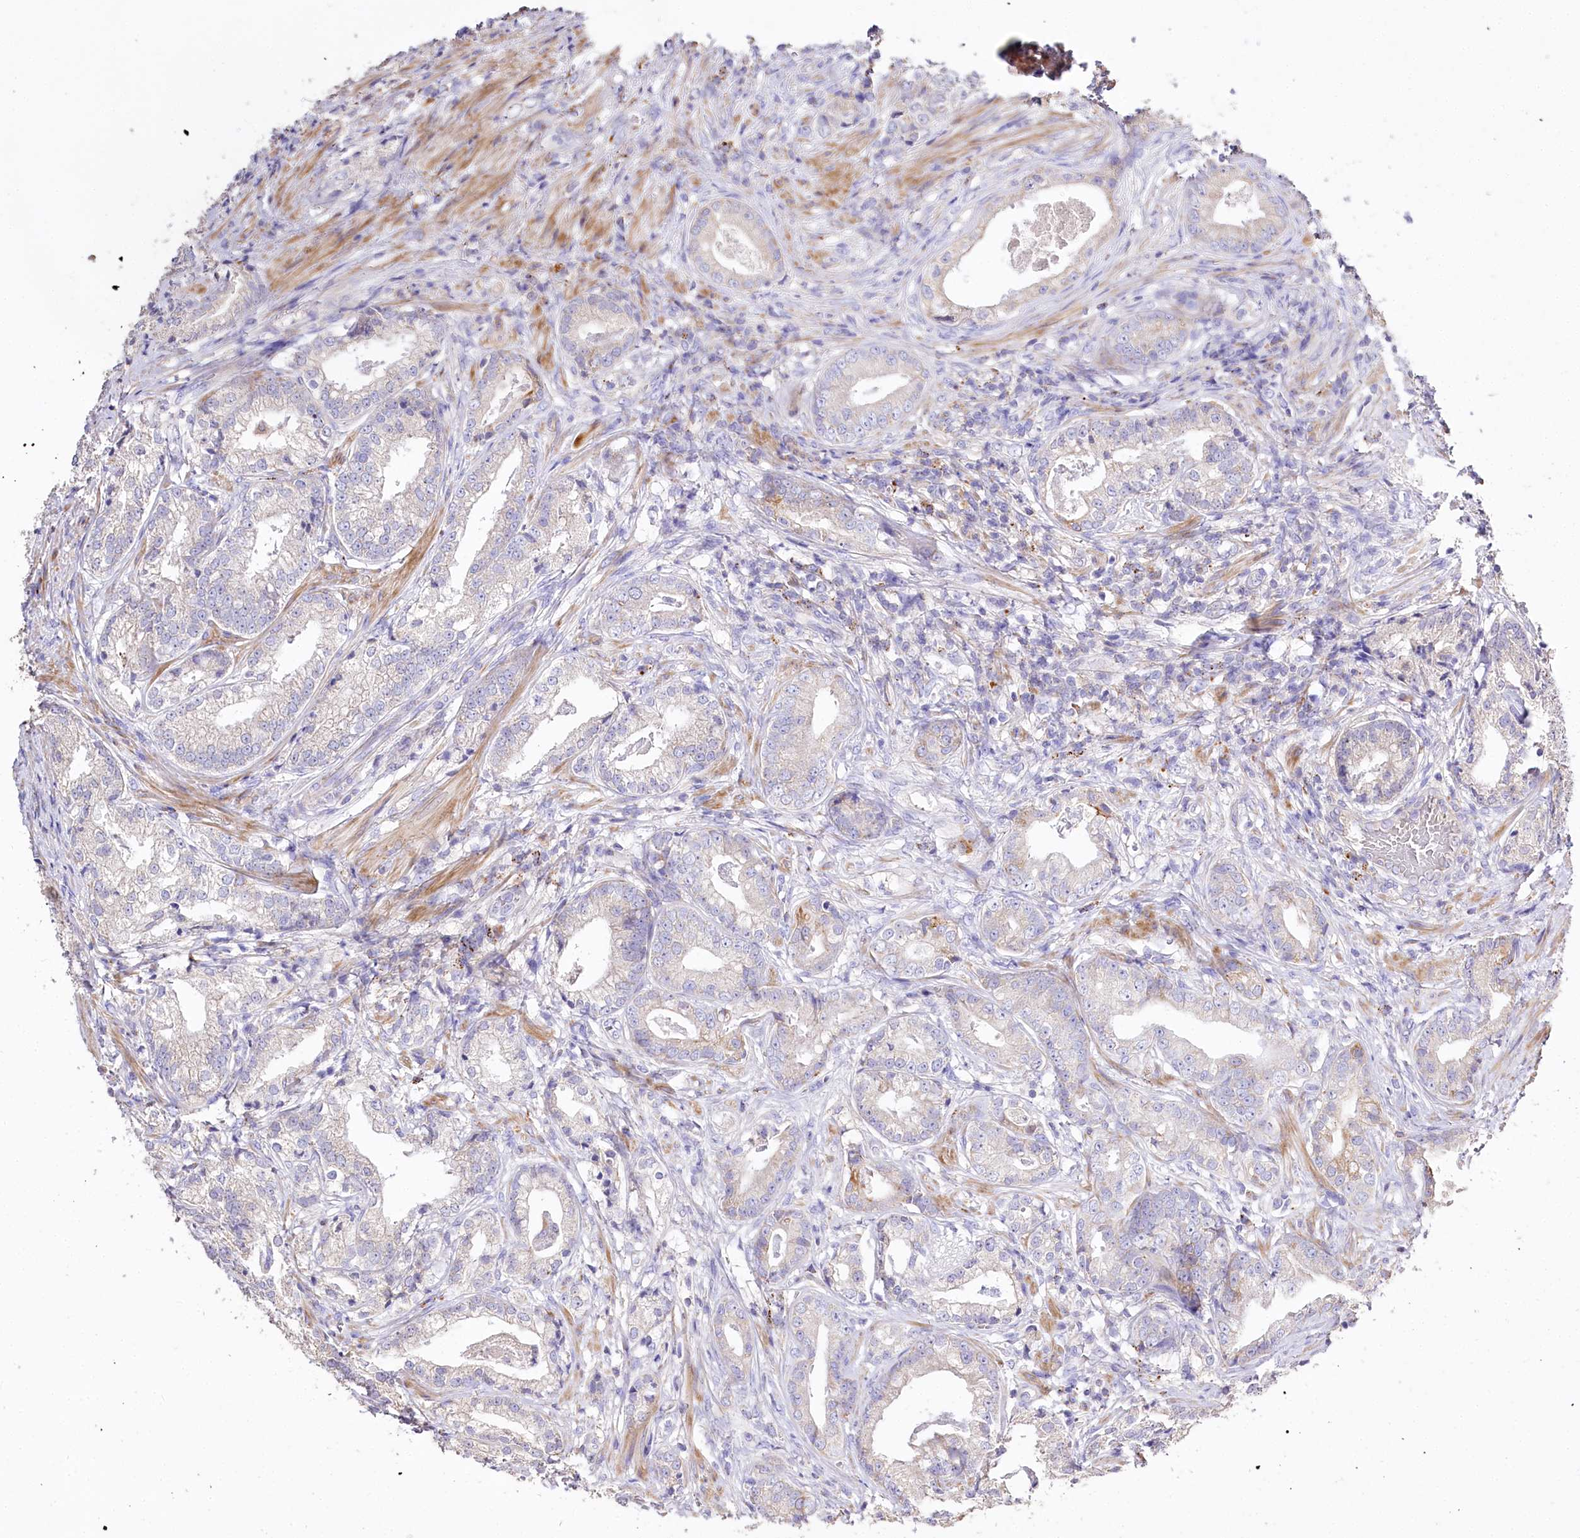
{"staining": {"intensity": "negative", "quantity": "none", "location": "none"}, "tissue": "prostate cancer", "cell_type": "Tumor cells", "image_type": "cancer", "snomed": [{"axis": "morphology", "description": "Adenocarcinoma, High grade"}, {"axis": "topography", "description": "Prostate"}], "caption": "Prostate cancer was stained to show a protein in brown. There is no significant staining in tumor cells.", "gene": "PTER", "patient": {"sex": "male", "age": 69}}